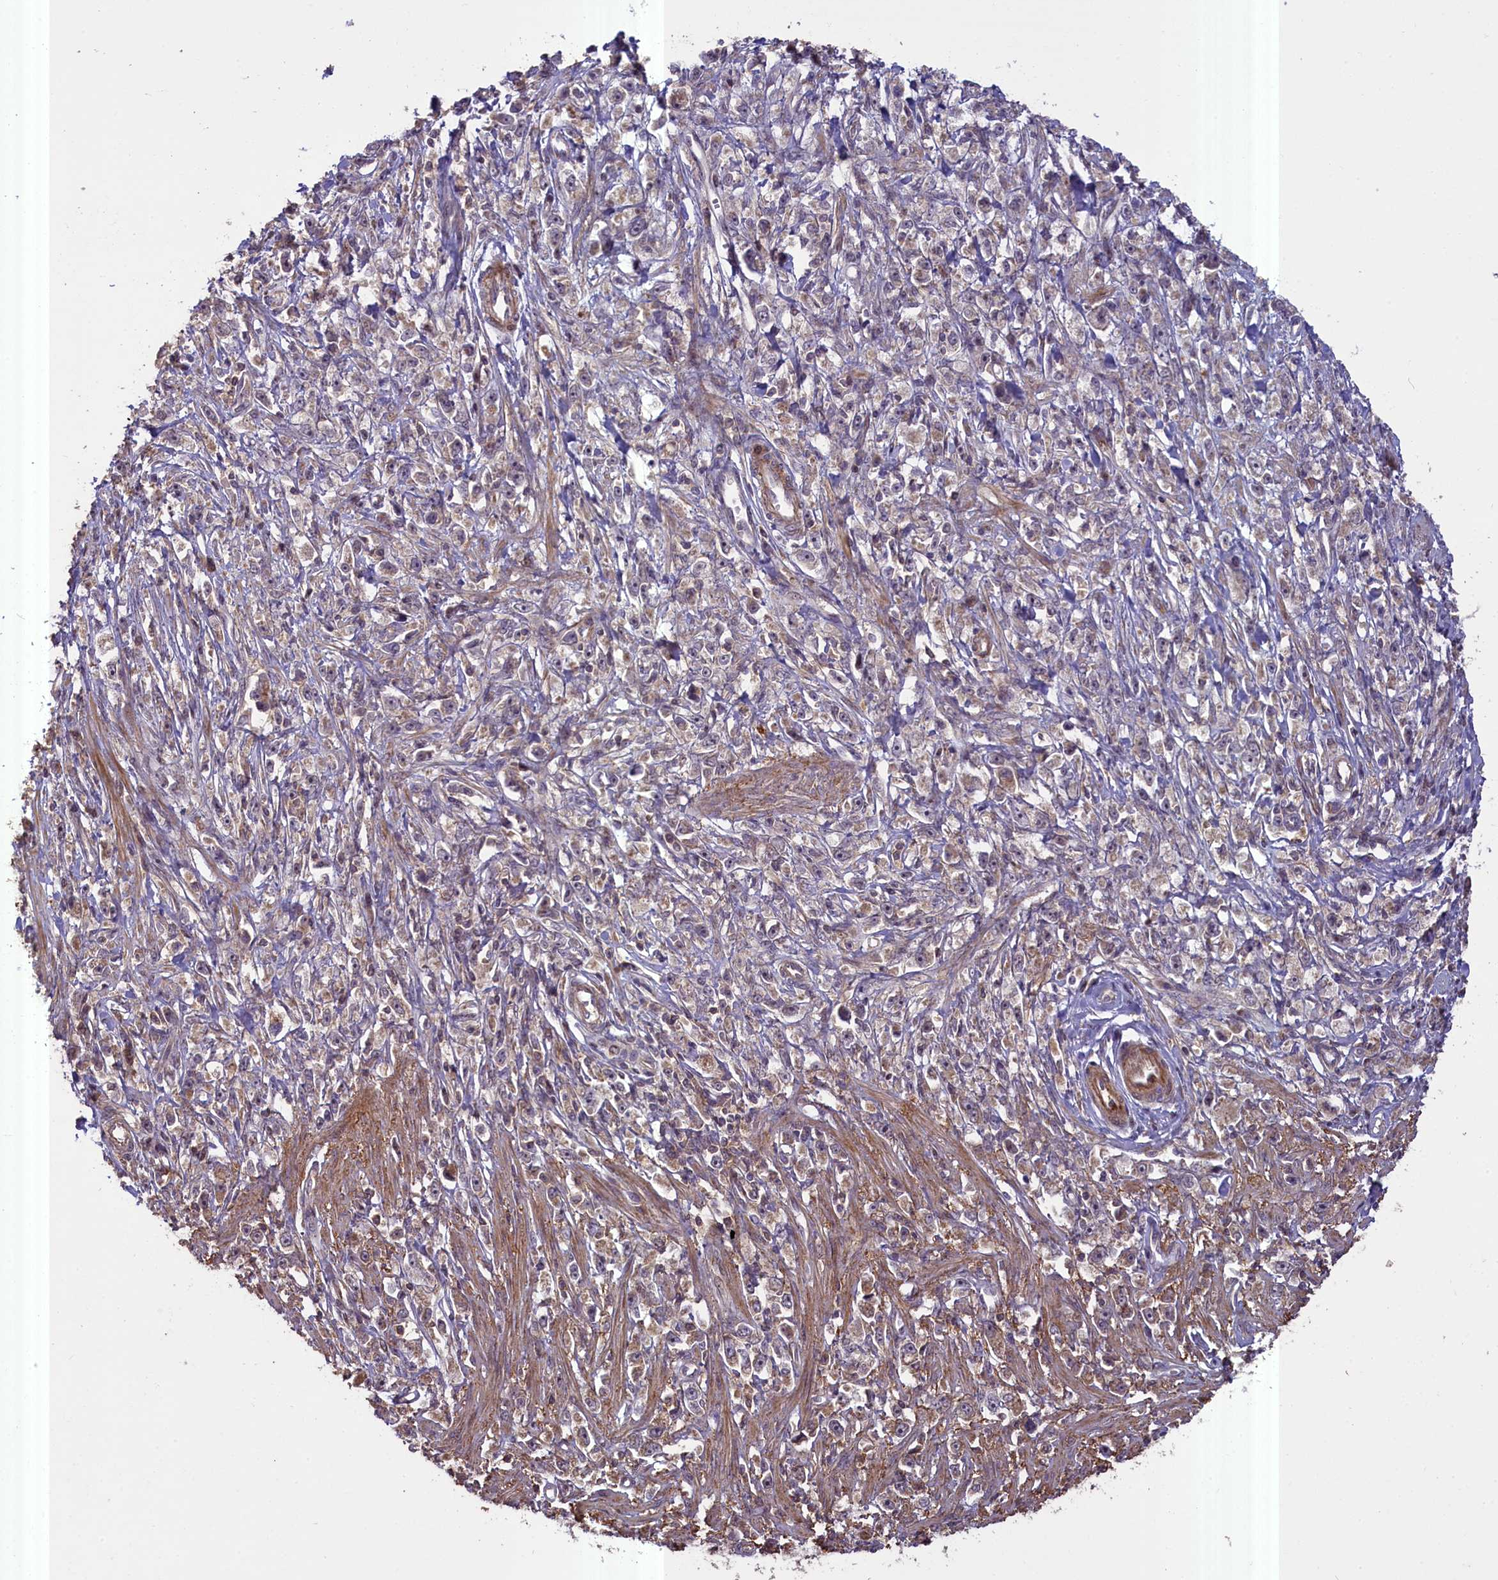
{"staining": {"intensity": "weak", "quantity": ">75%", "location": "cytoplasmic/membranous"}, "tissue": "stomach cancer", "cell_type": "Tumor cells", "image_type": "cancer", "snomed": [{"axis": "morphology", "description": "Adenocarcinoma, NOS"}, {"axis": "topography", "description": "Stomach"}], "caption": "An IHC image of neoplastic tissue is shown. Protein staining in brown shows weak cytoplasmic/membranous positivity in adenocarcinoma (stomach) within tumor cells.", "gene": "FUZ", "patient": {"sex": "female", "age": 59}}